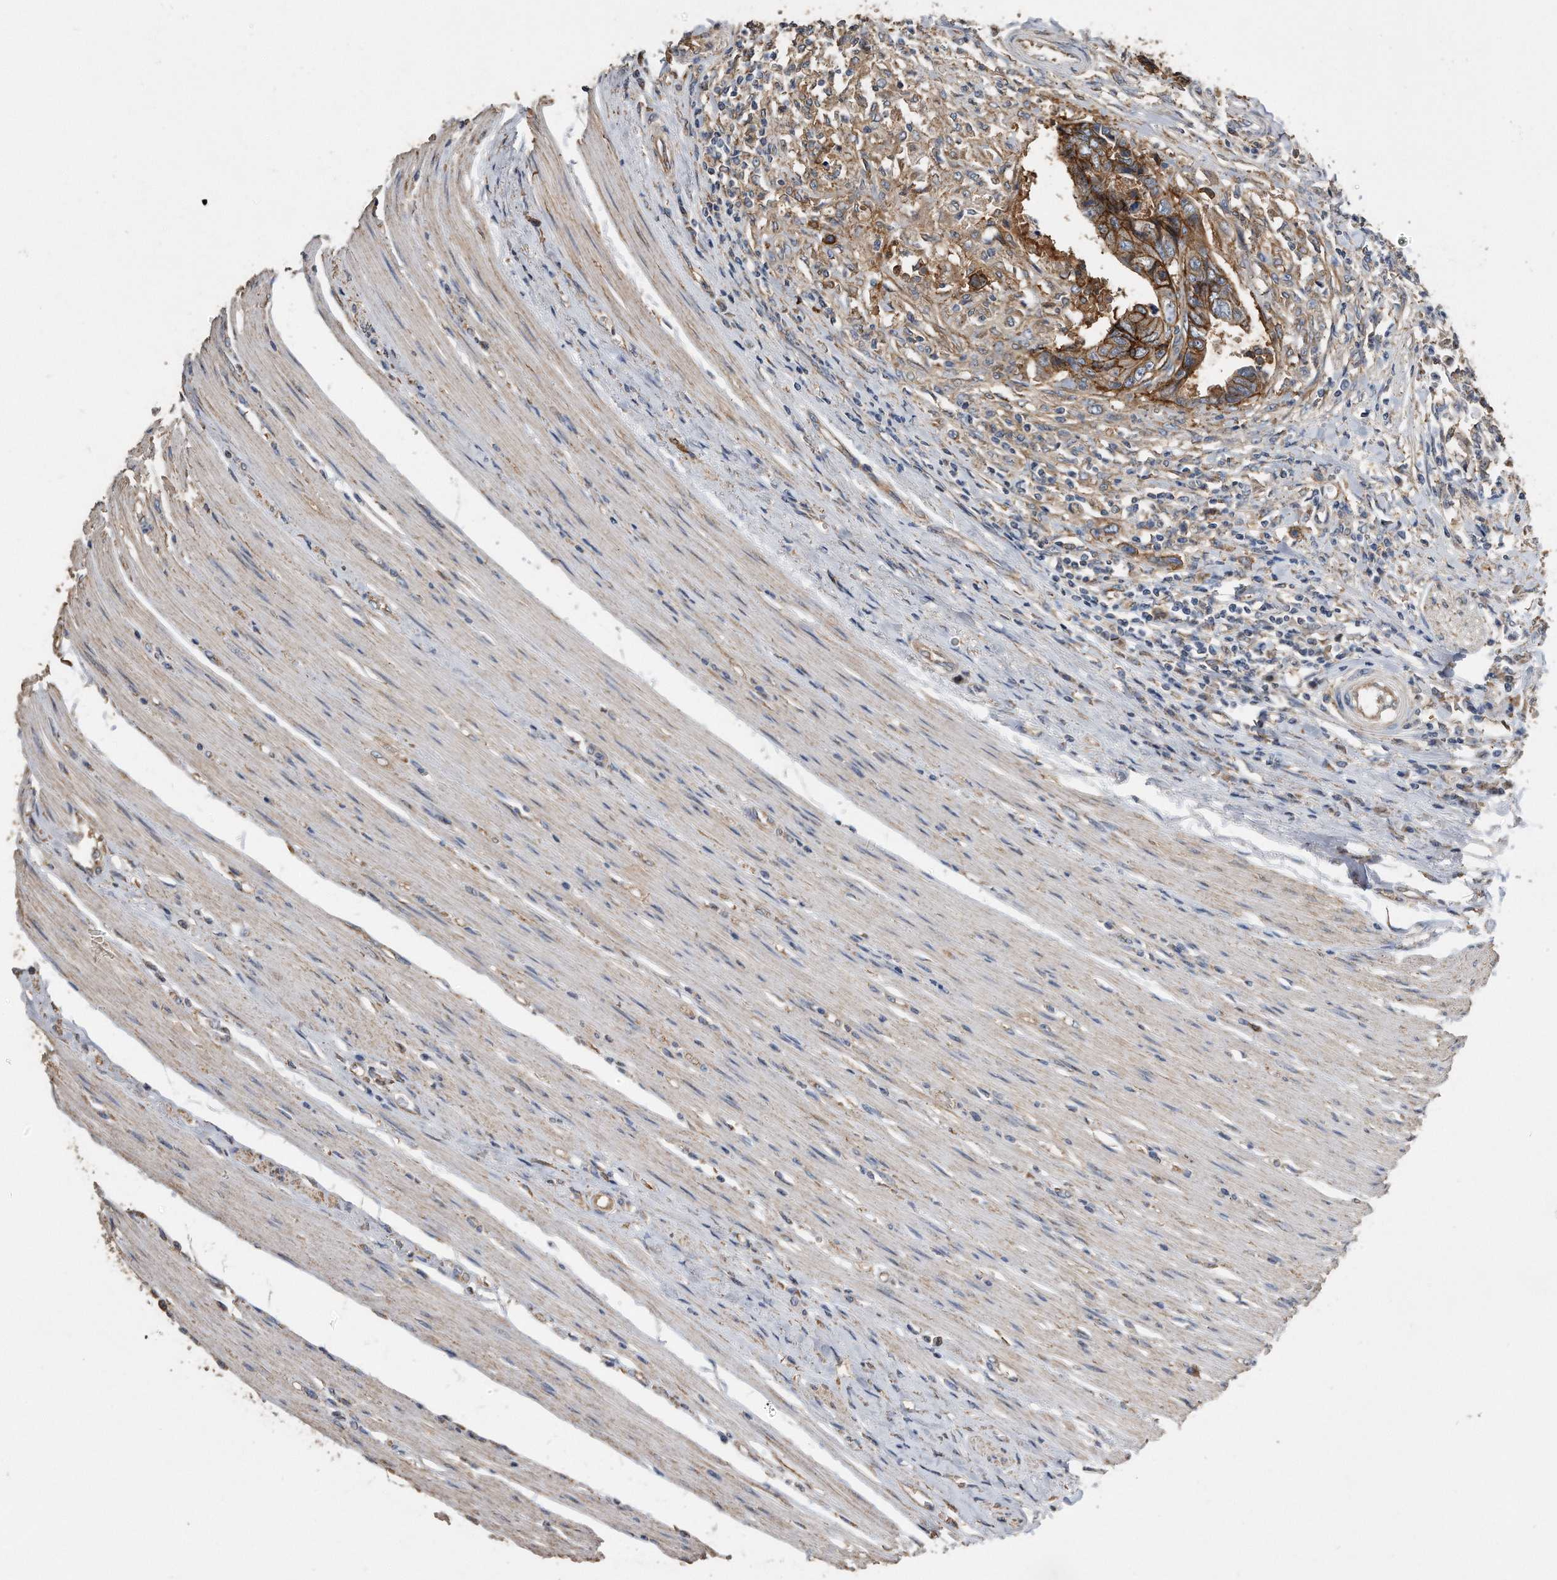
{"staining": {"intensity": "moderate", "quantity": ">75%", "location": "cytoplasmic/membranous"}, "tissue": "colorectal cancer", "cell_type": "Tumor cells", "image_type": "cancer", "snomed": [{"axis": "morphology", "description": "Adenocarcinoma, NOS"}, {"axis": "topography", "description": "Rectum"}], "caption": "Immunohistochemical staining of human colorectal cancer (adenocarcinoma) reveals medium levels of moderate cytoplasmic/membranous protein positivity in approximately >75% of tumor cells.", "gene": "CDCP1", "patient": {"sex": "male", "age": 84}}